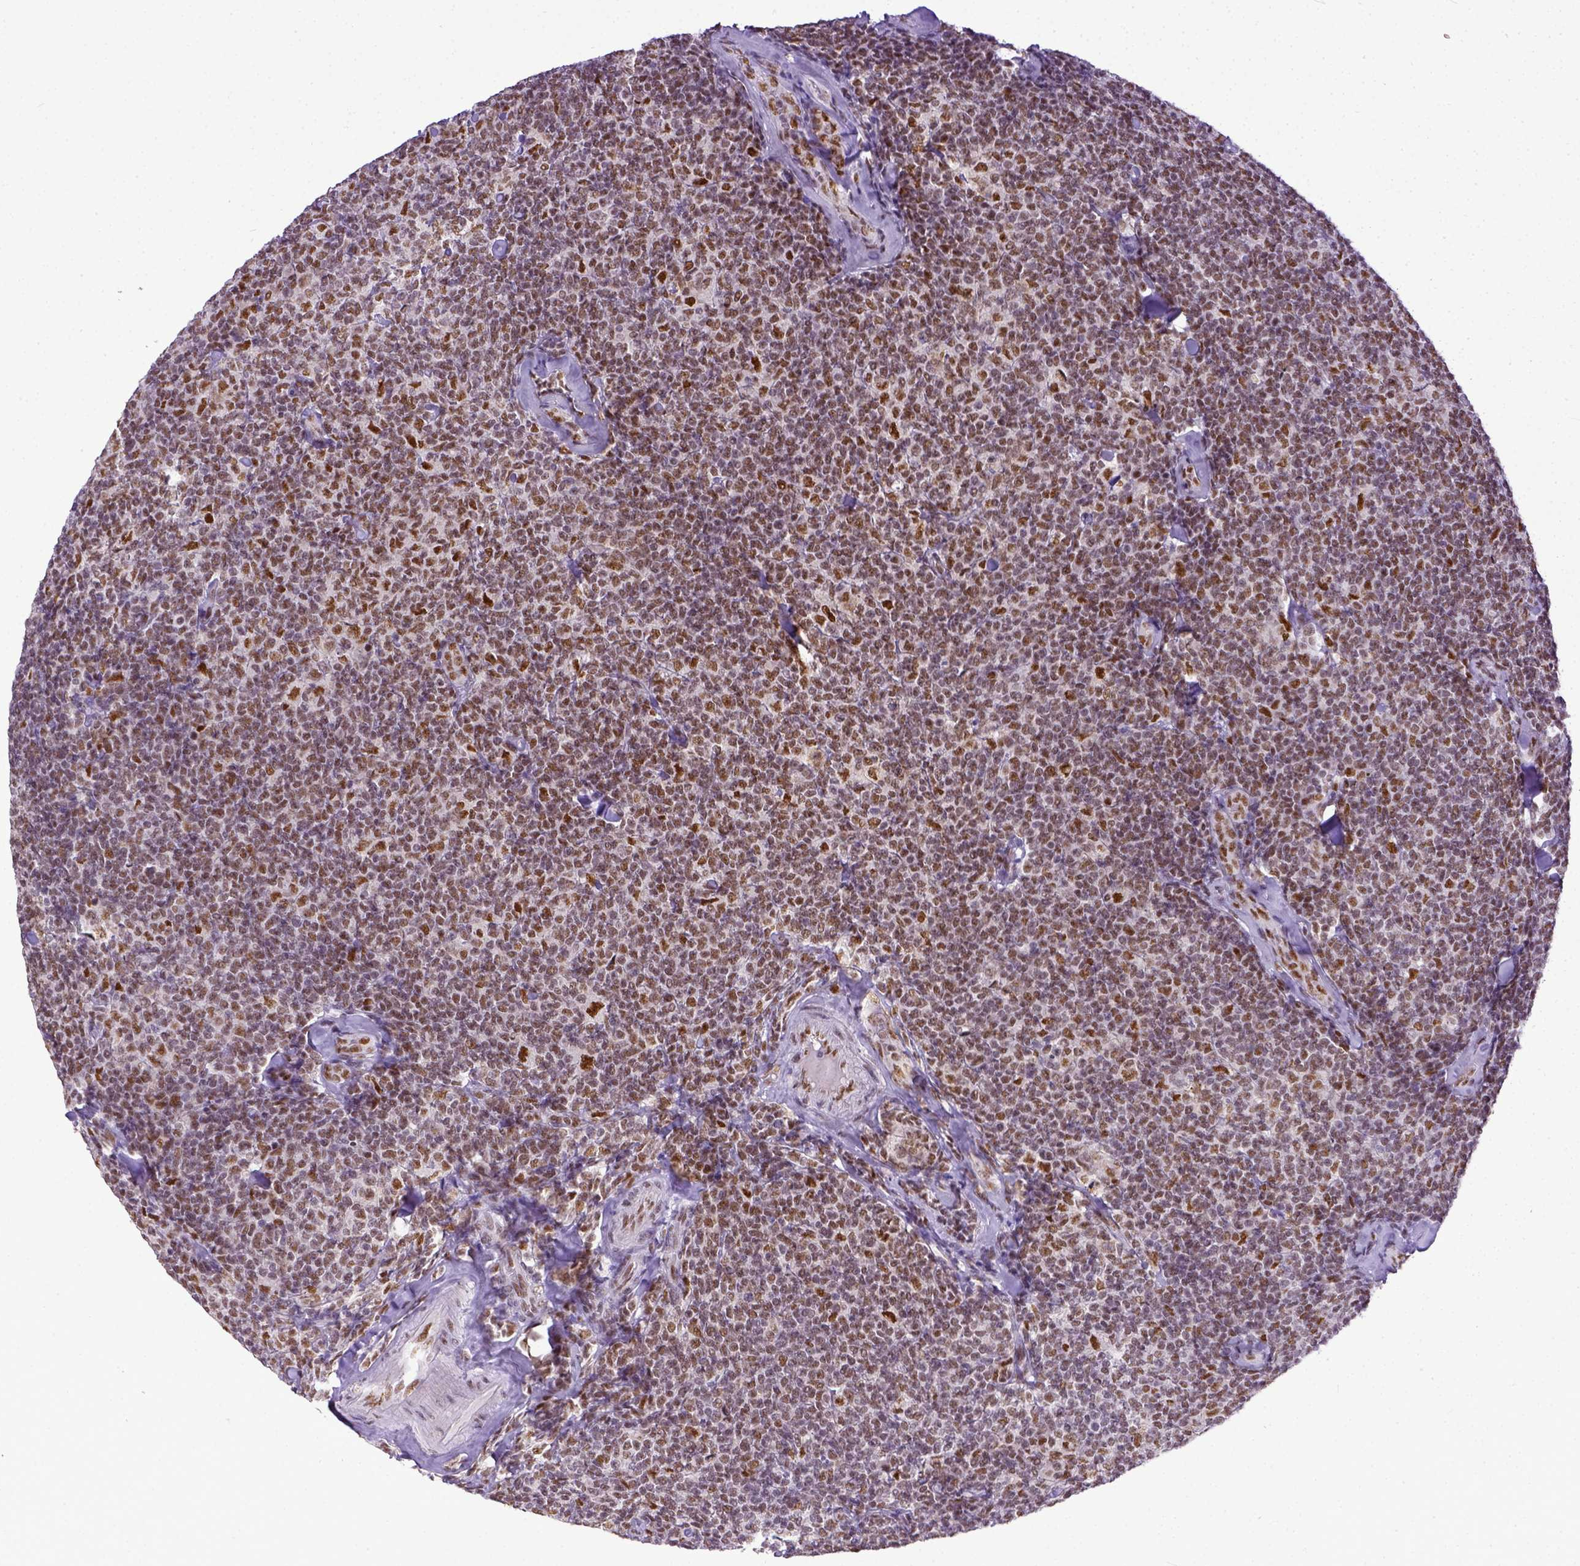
{"staining": {"intensity": "moderate", "quantity": ">75%", "location": "nuclear"}, "tissue": "lymphoma", "cell_type": "Tumor cells", "image_type": "cancer", "snomed": [{"axis": "morphology", "description": "Malignant lymphoma, non-Hodgkin's type, Low grade"}, {"axis": "topography", "description": "Lymph node"}], "caption": "Immunohistochemistry (DAB (3,3'-diaminobenzidine)) staining of lymphoma displays moderate nuclear protein staining in approximately >75% of tumor cells.", "gene": "ERCC1", "patient": {"sex": "female", "age": 56}}